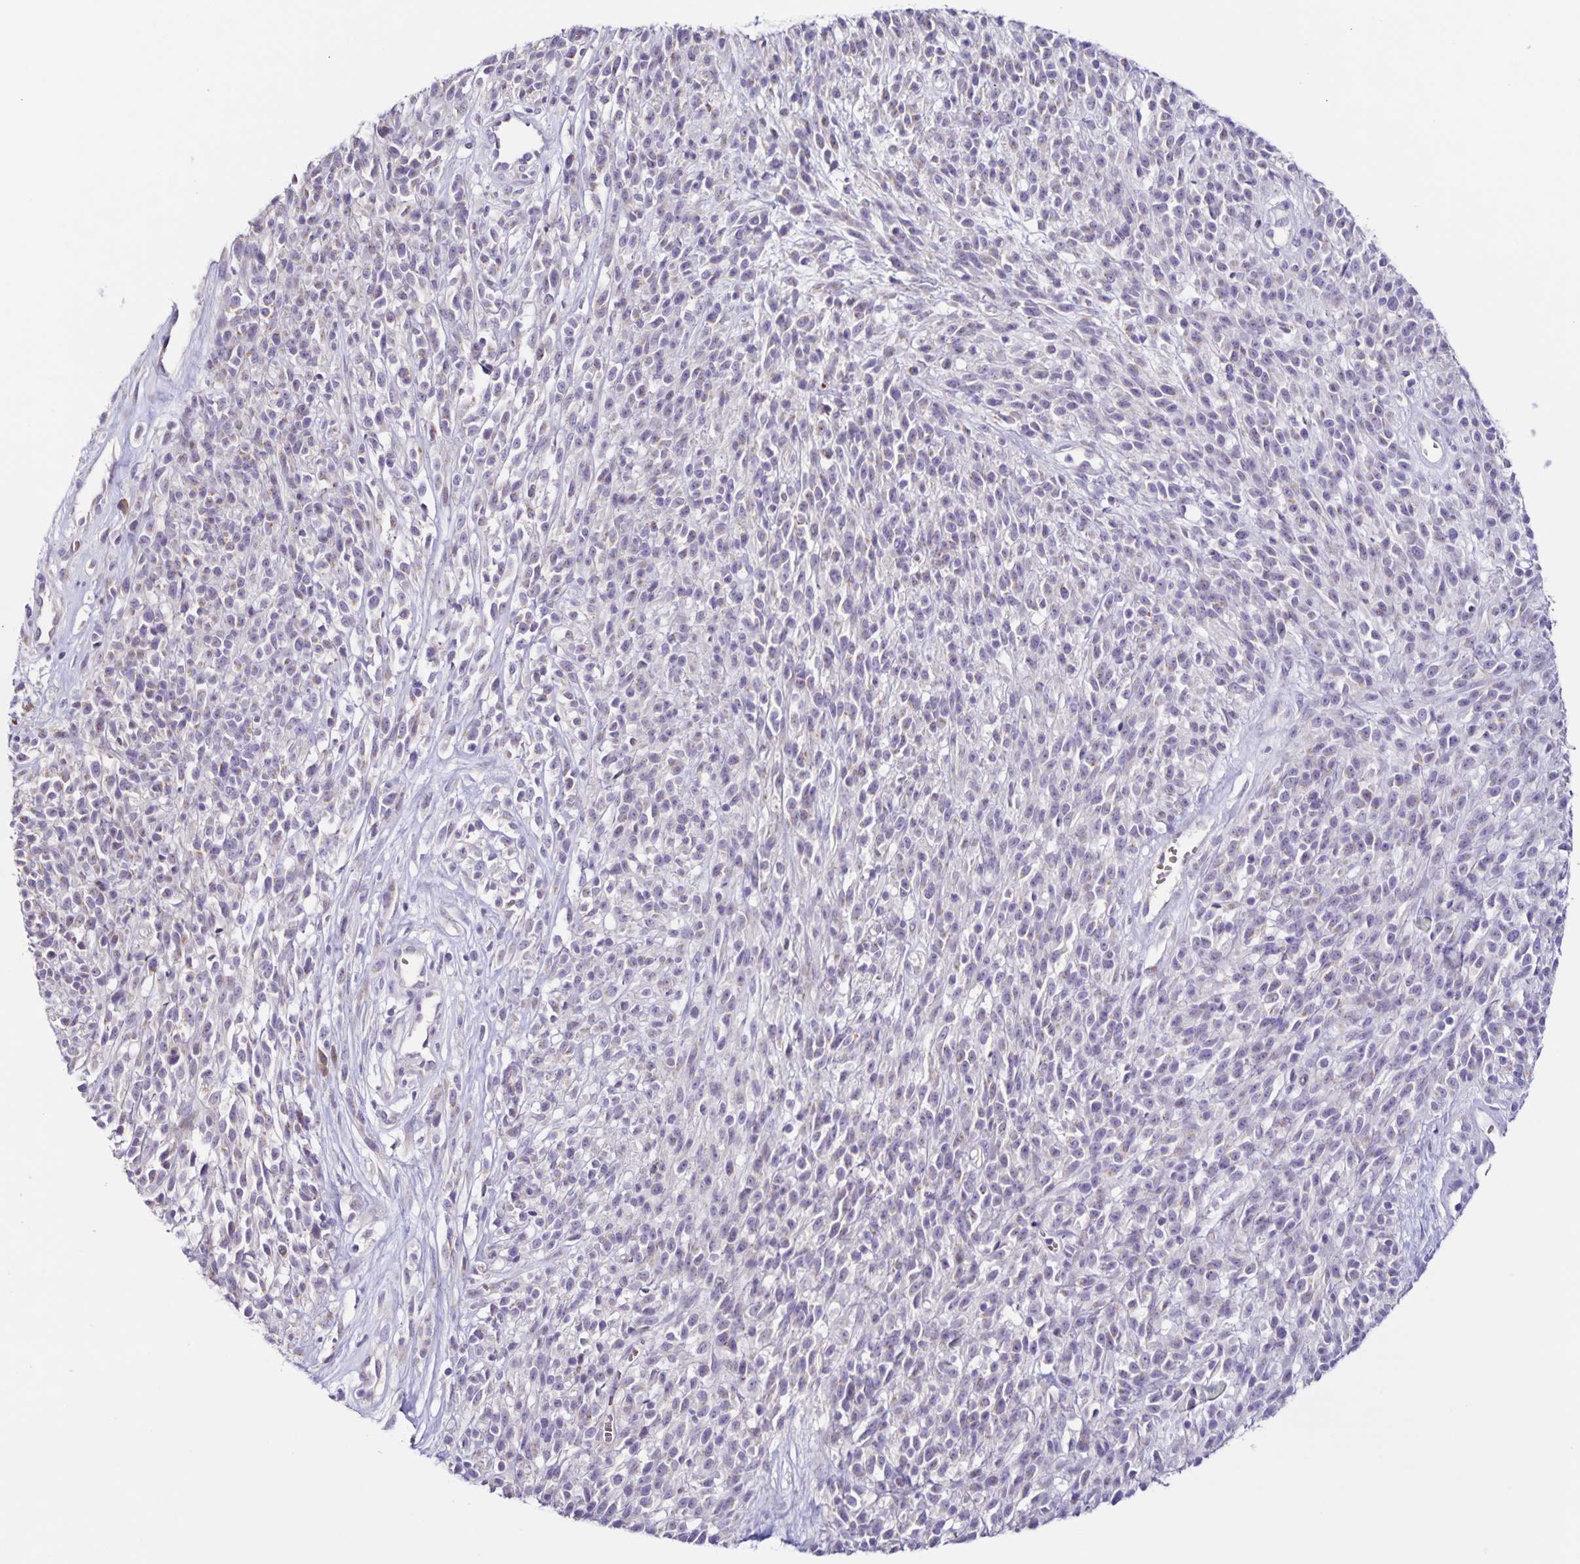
{"staining": {"intensity": "negative", "quantity": "none", "location": "none"}, "tissue": "melanoma", "cell_type": "Tumor cells", "image_type": "cancer", "snomed": [{"axis": "morphology", "description": "Malignant melanoma, NOS"}, {"axis": "topography", "description": "Skin"}, {"axis": "topography", "description": "Skin of trunk"}], "caption": "Tumor cells show no significant protein expression in melanoma. Brightfield microscopy of immunohistochemistry stained with DAB (3,3'-diaminobenzidine) (brown) and hematoxylin (blue), captured at high magnification.", "gene": "RNFT2", "patient": {"sex": "male", "age": 74}}